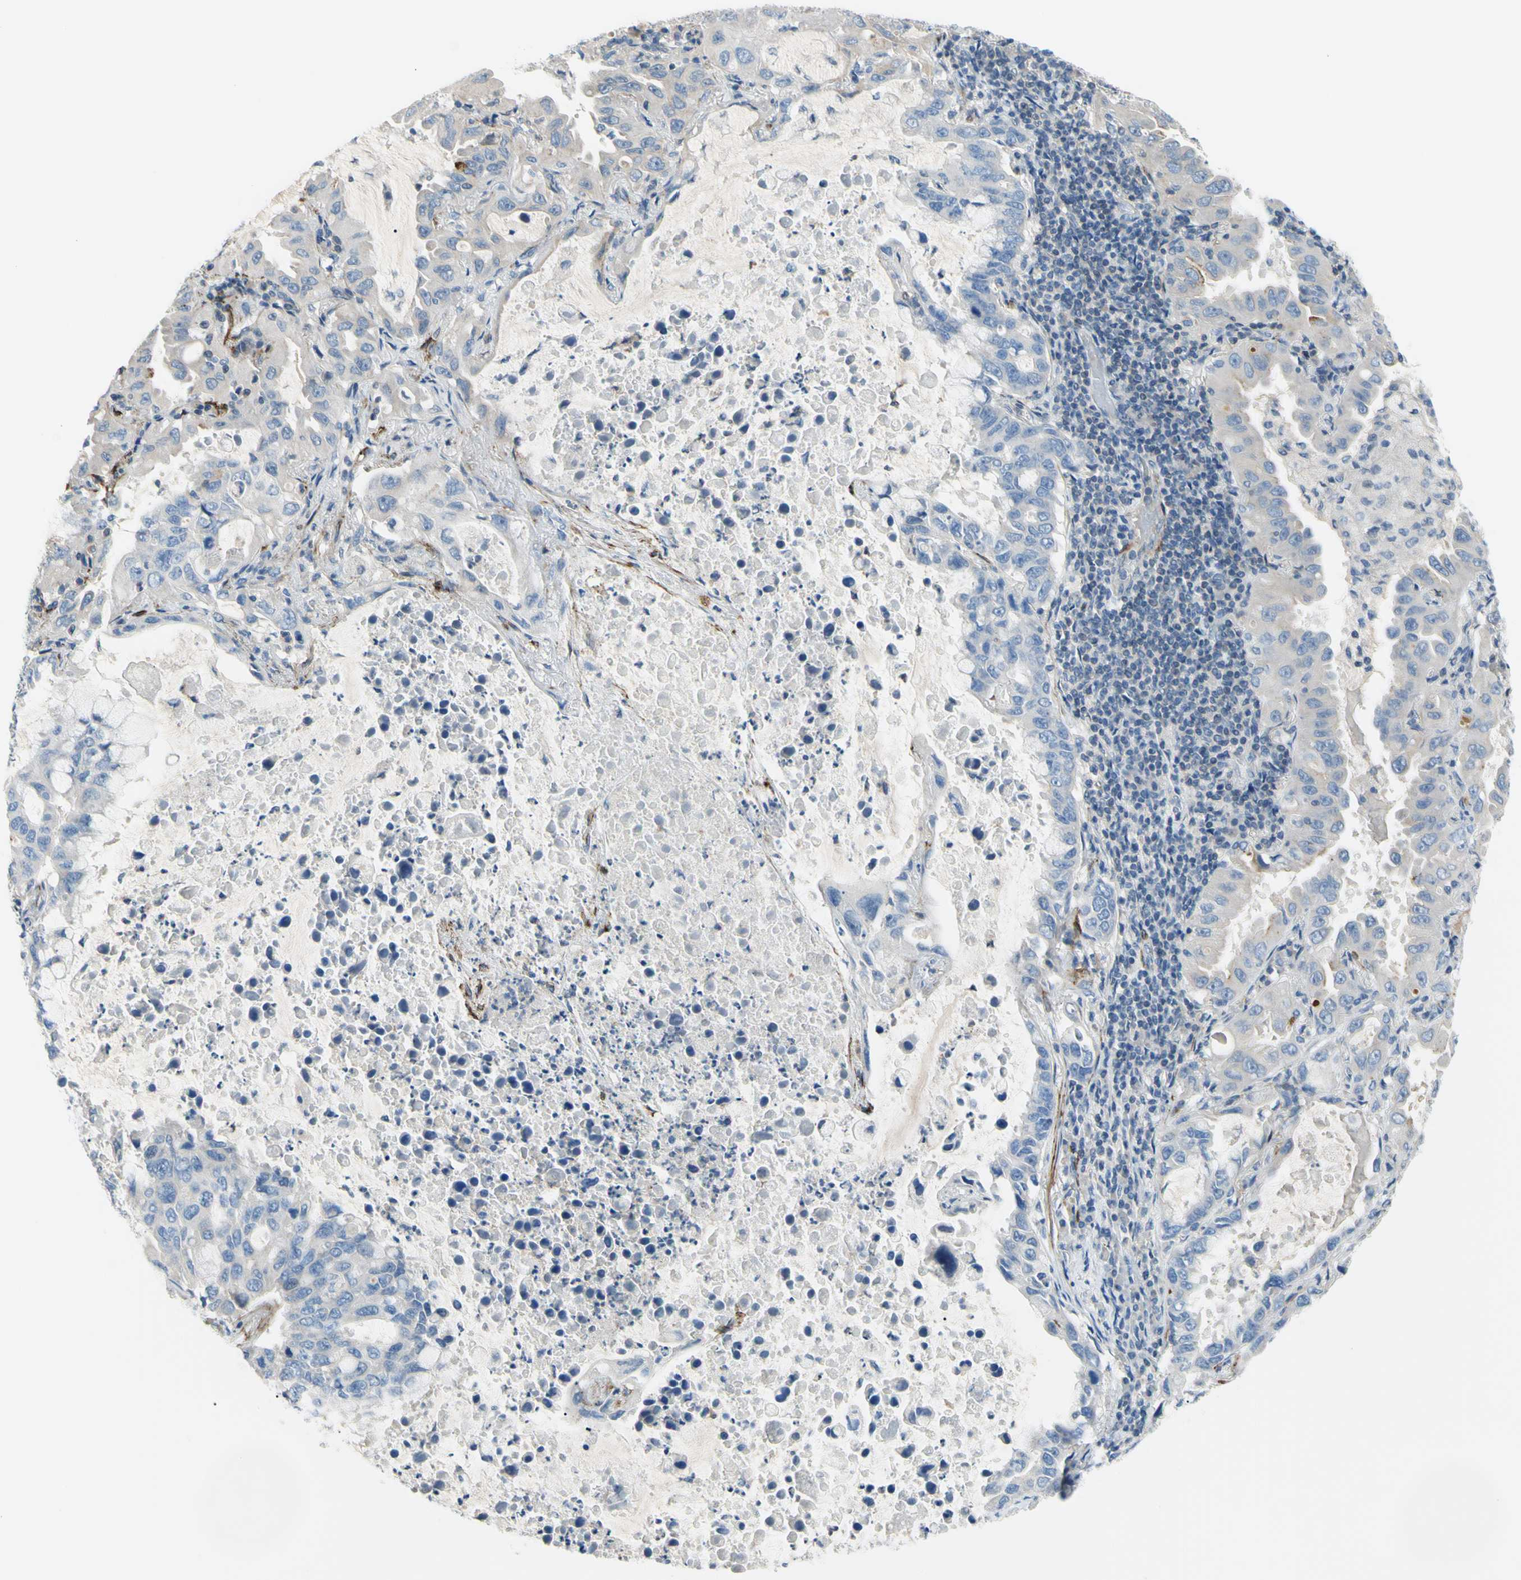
{"staining": {"intensity": "negative", "quantity": "none", "location": "none"}, "tissue": "lung cancer", "cell_type": "Tumor cells", "image_type": "cancer", "snomed": [{"axis": "morphology", "description": "Adenocarcinoma, NOS"}, {"axis": "topography", "description": "Lung"}], "caption": "There is no significant positivity in tumor cells of adenocarcinoma (lung). (Brightfield microscopy of DAB IHC at high magnification).", "gene": "PRRG2", "patient": {"sex": "male", "age": 64}}